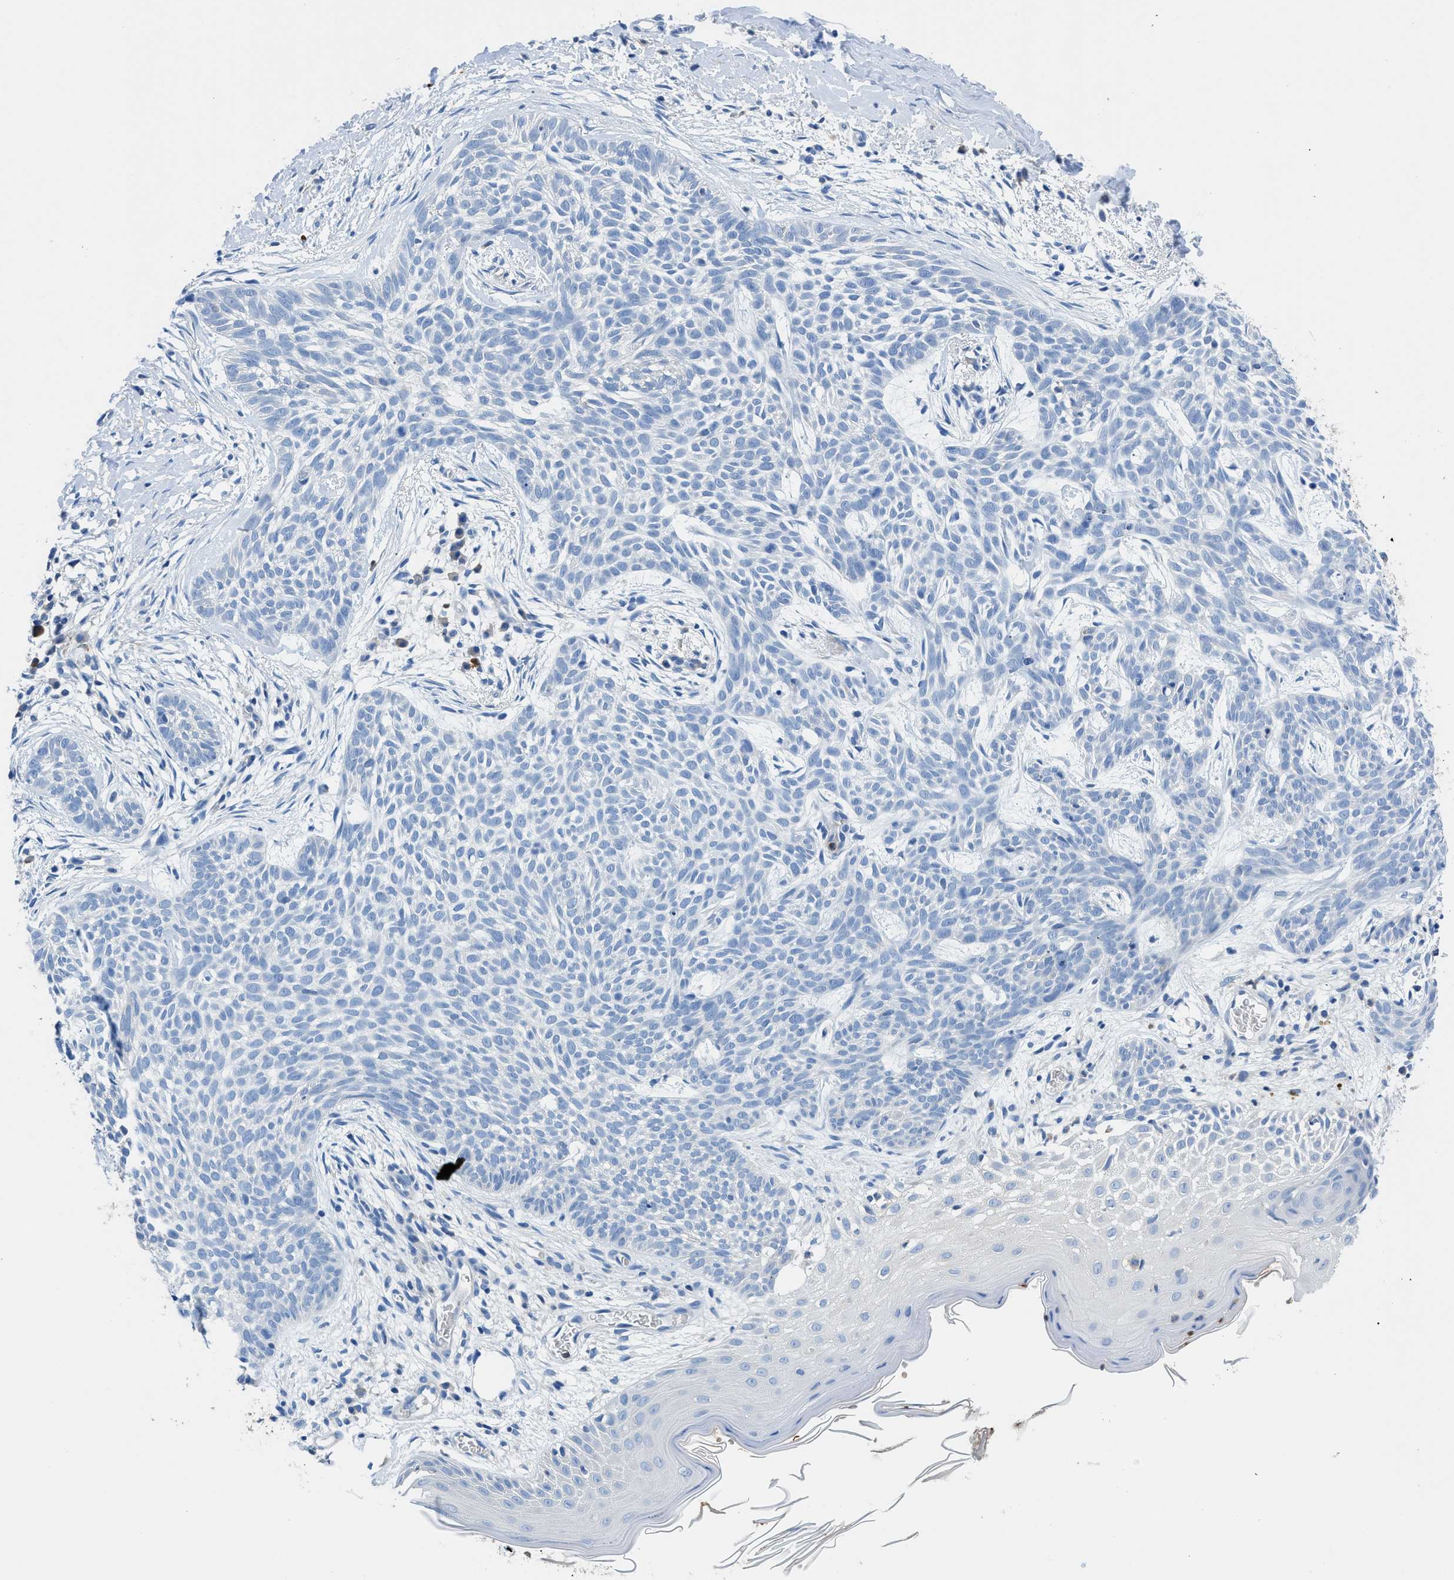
{"staining": {"intensity": "negative", "quantity": "none", "location": "none"}, "tissue": "skin cancer", "cell_type": "Tumor cells", "image_type": "cancer", "snomed": [{"axis": "morphology", "description": "Basal cell carcinoma"}, {"axis": "topography", "description": "Skin"}], "caption": "IHC of basal cell carcinoma (skin) reveals no expression in tumor cells.", "gene": "NEB", "patient": {"sex": "female", "age": 59}}